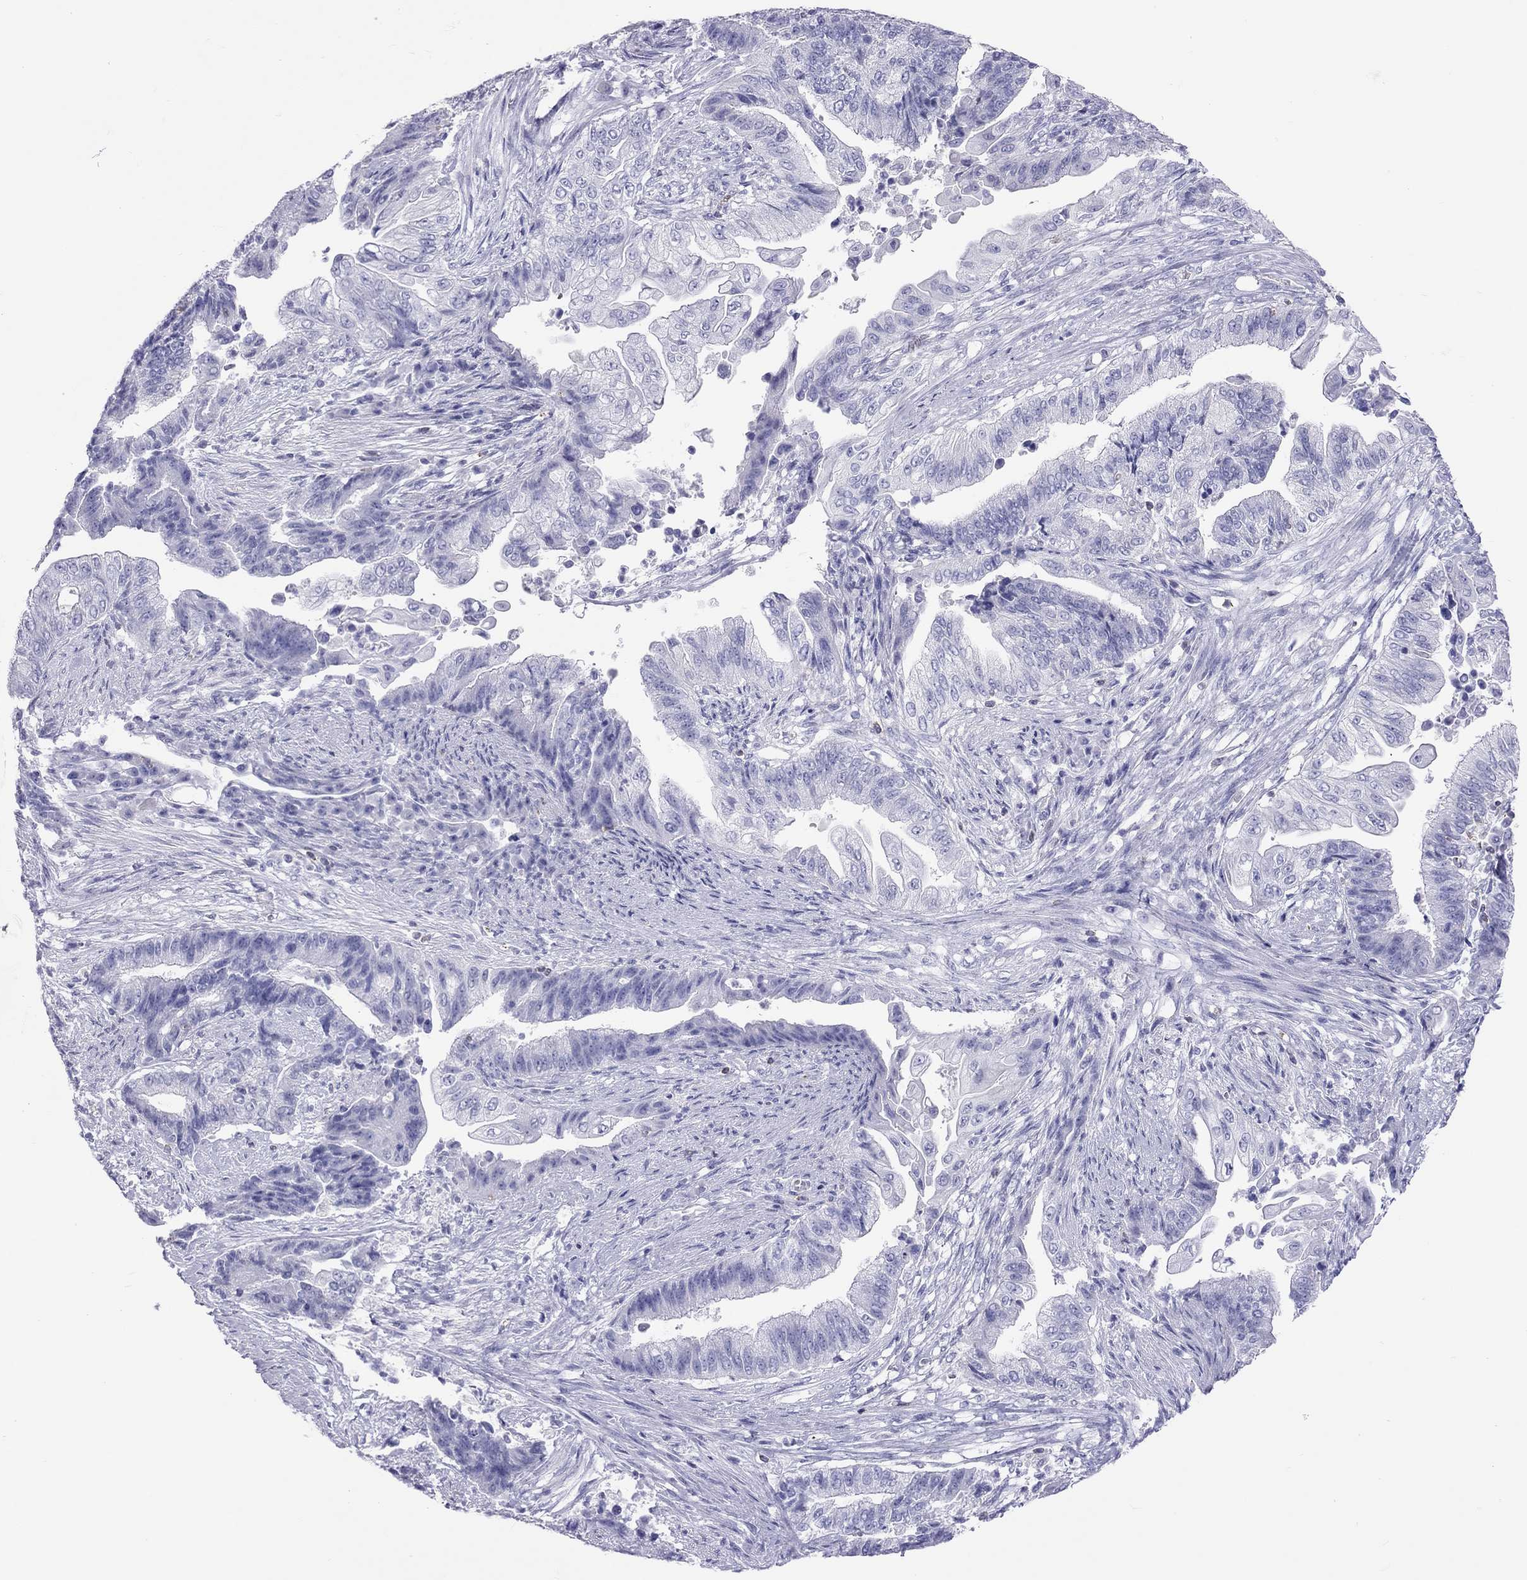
{"staining": {"intensity": "negative", "quantity": "none", "location": "none"}, "tissue": "endometrial cancer", "cell_type": "Tumor cells", "image_type": "cancer", "snomed": [{"axis": "morphology", "description": "Adenocarcinoma, NOS"}, {"axis": "topography", "description": "Uterus"}, {"axis": "topography", "description": "Endometrium"}], "caption": "Tumor cells show no significant positivity in endometrial cancer.", "gene": "STAG3", "patient": {"sex": "female", "age": 54}}